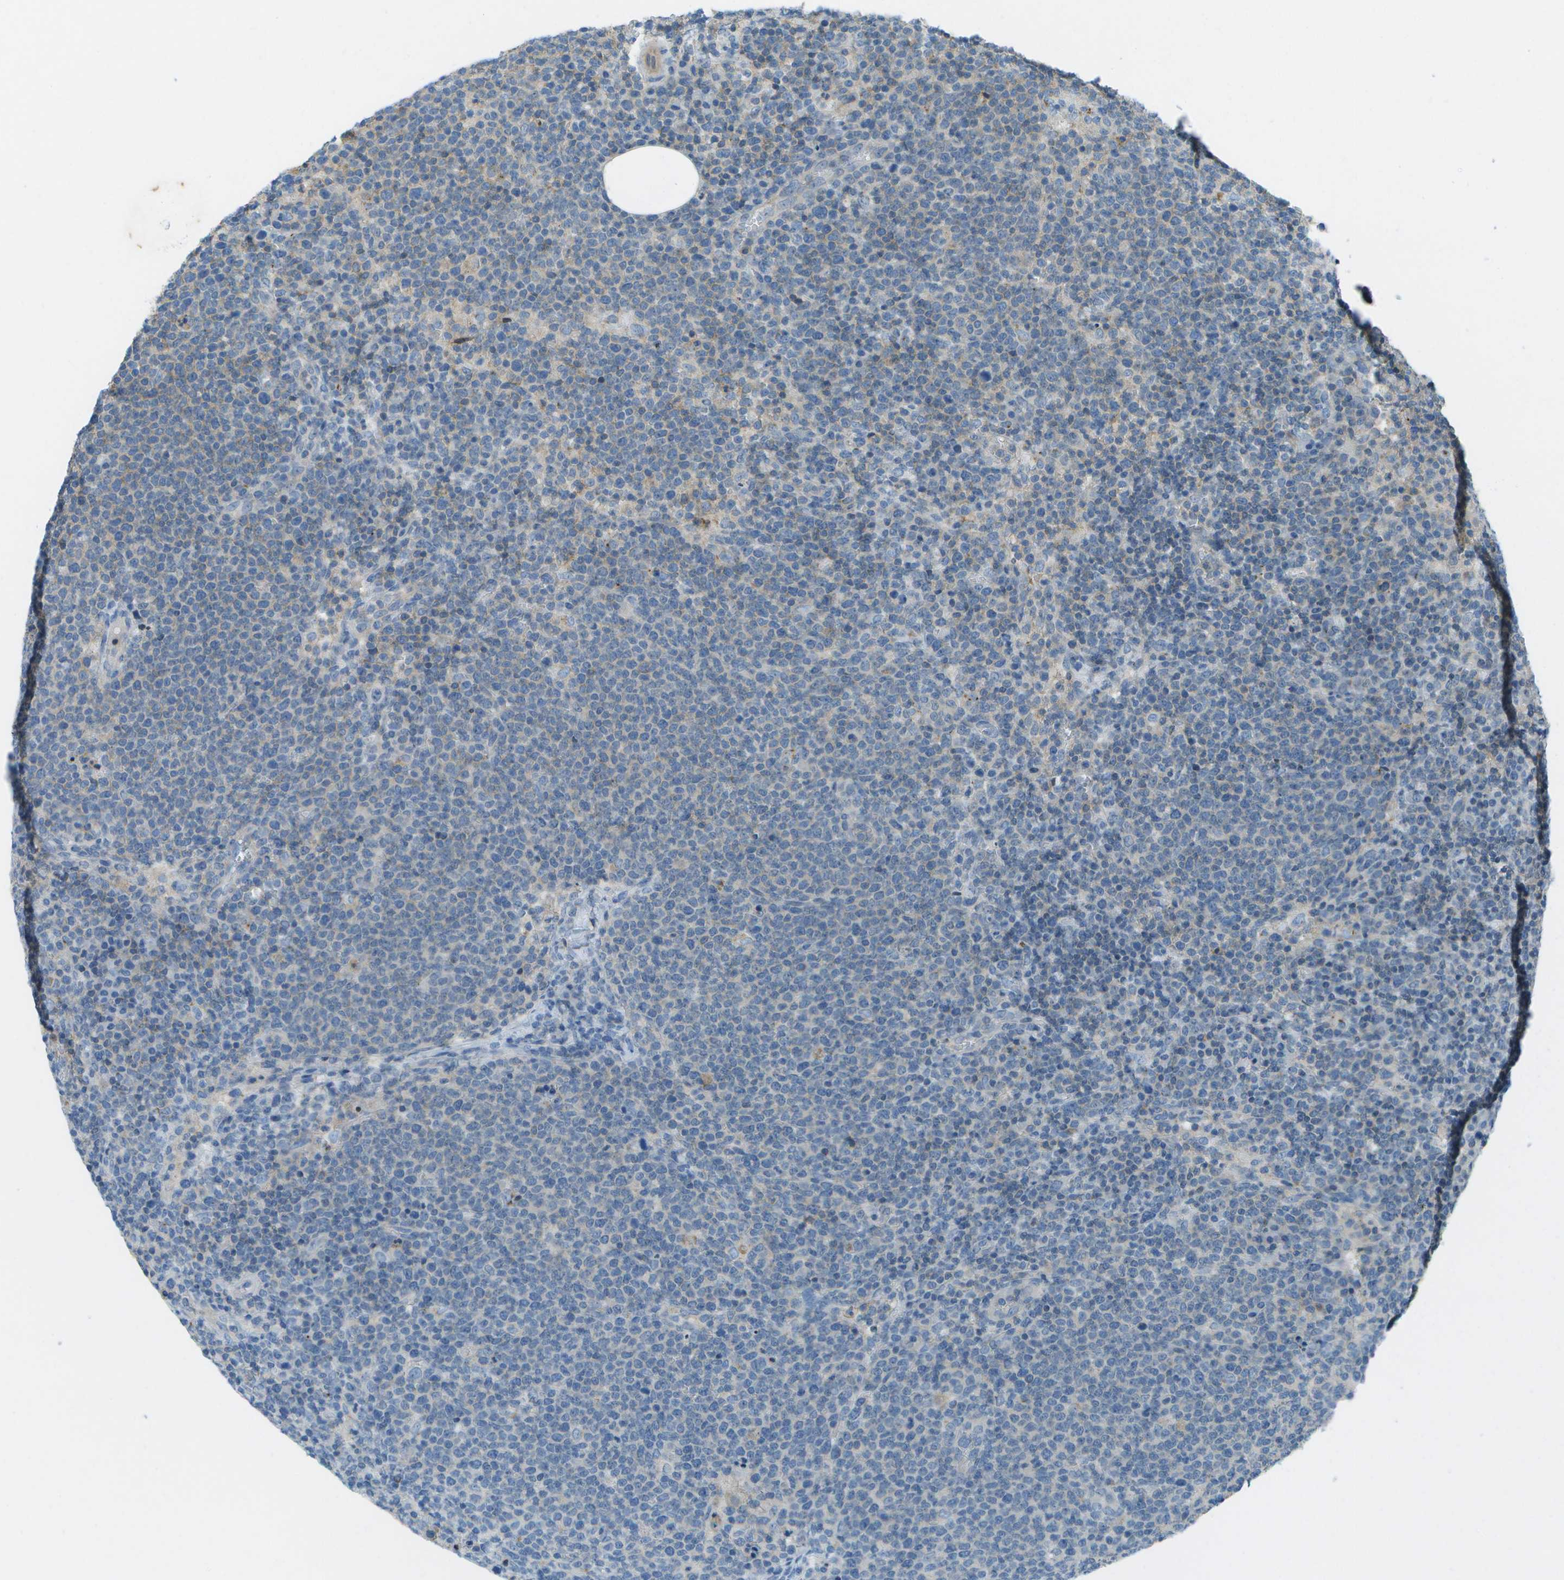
{"staining": {"intensity": "negative", "quantity": "none", "location": "none"}, "tissue": "lymphoma", "cell_type": "Tumor cells", "image_type": "cancer", "snomed": [{"axis": "morphology", "description": "Malignant lymphoma, non-Hodgkin's type, High grade"}, {"axis": "topography", "description": "Lymph node"}], "caption": "Immunohistochemistry of human malignant lymphoma, non-Hodgkin's type (high-grade) exhibits no positivity in tumor cells.", "gene": "LRRC66", "patient": {"sex": "male", "age": 61}}